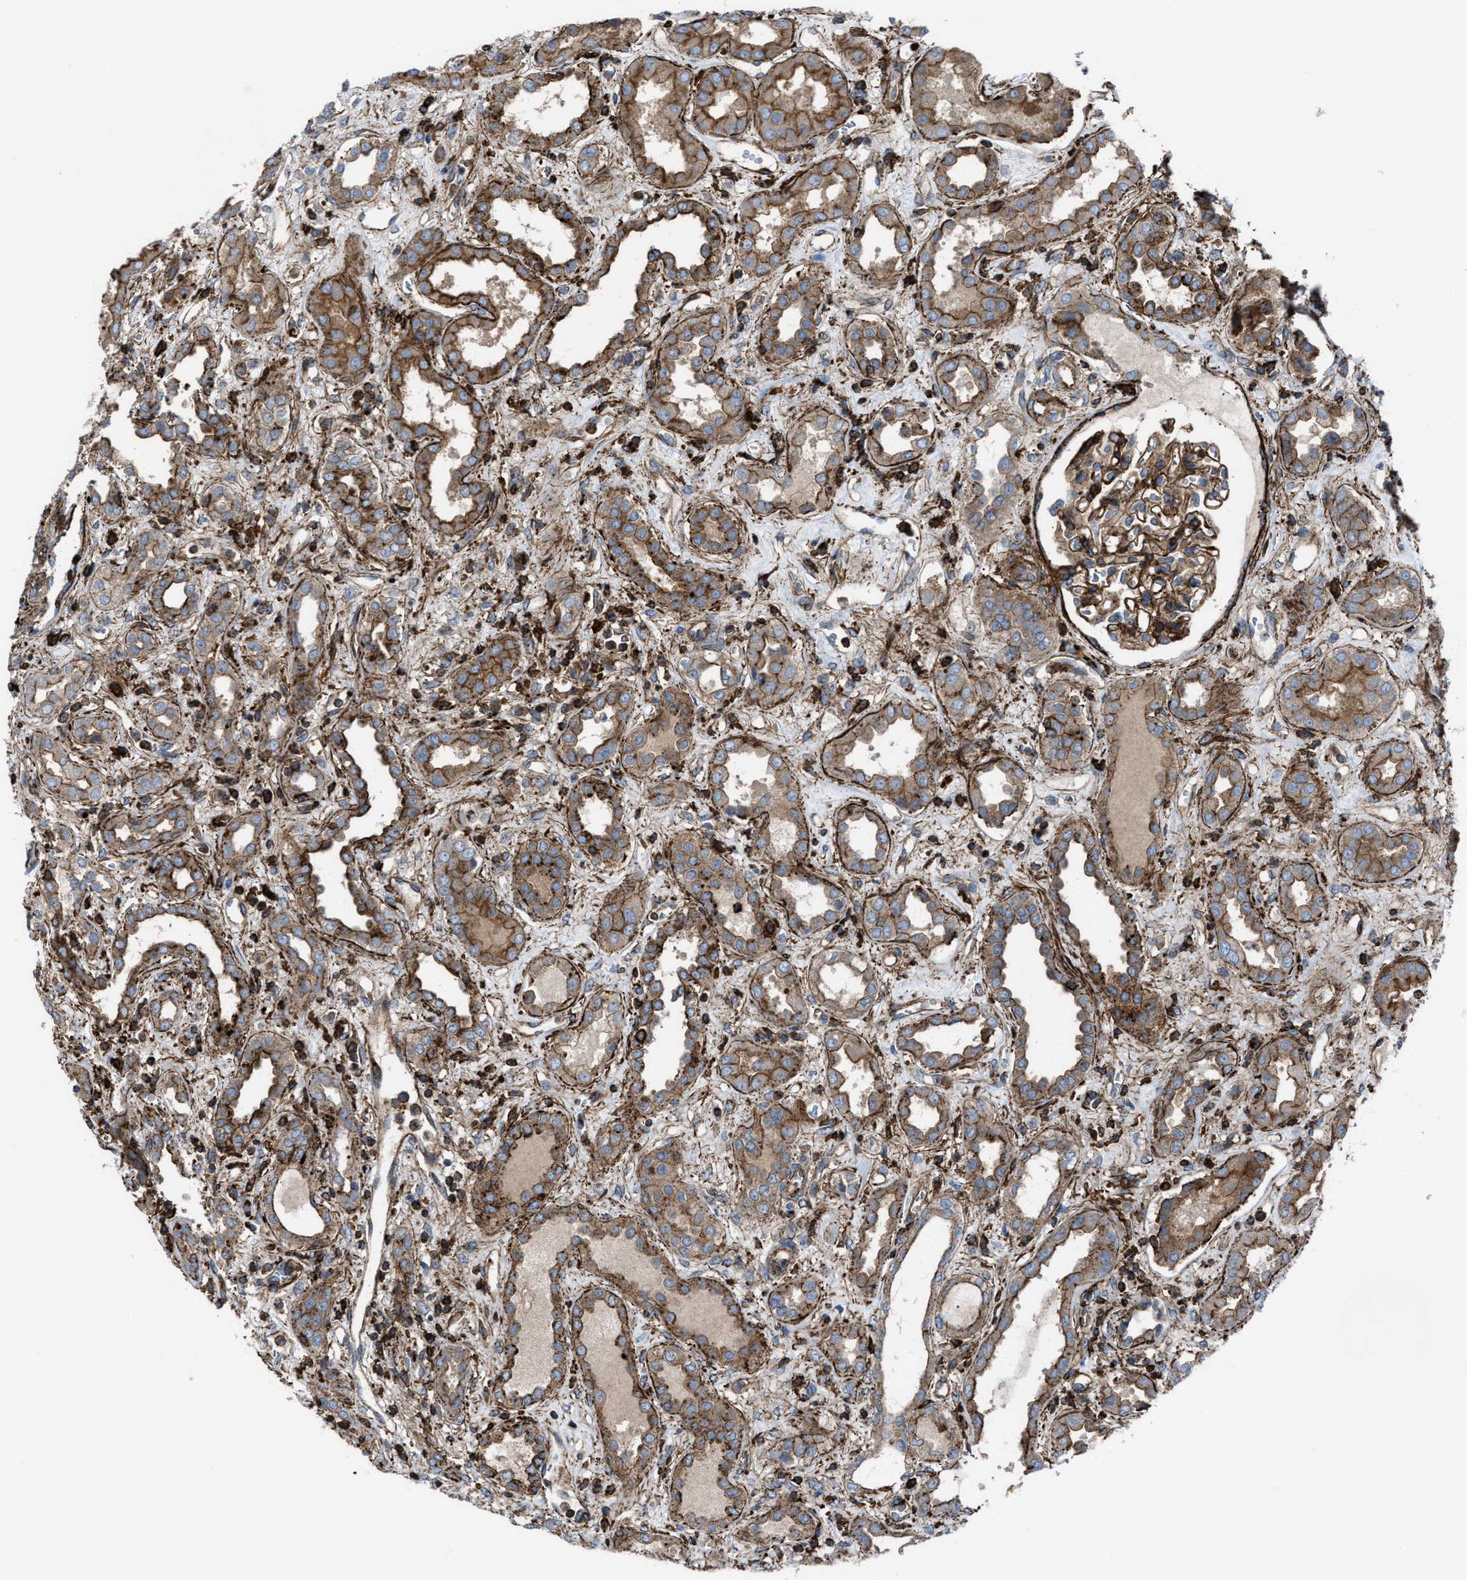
{"staining": {"intensity": "moderate", "quantity": ">75%", "location": "cytoplasmic/membranous"}, "tissue": "kidney", "cell_type": "Cells in glomeruli", "image_type": "normal", "snomed": [{"axis": "morphology", "description": "Normal tissue, NOS"}, {"axis": "topography", "description": "Kidney"}], "caption": "Human kidney stained for a protein (brown) demonstrates moderate cytoplasmic/membranous positive positivity in about >75% of cells in glomeruli.", "gene": "AGPAT2", "patient": {"sex": "male", "age": 59}}